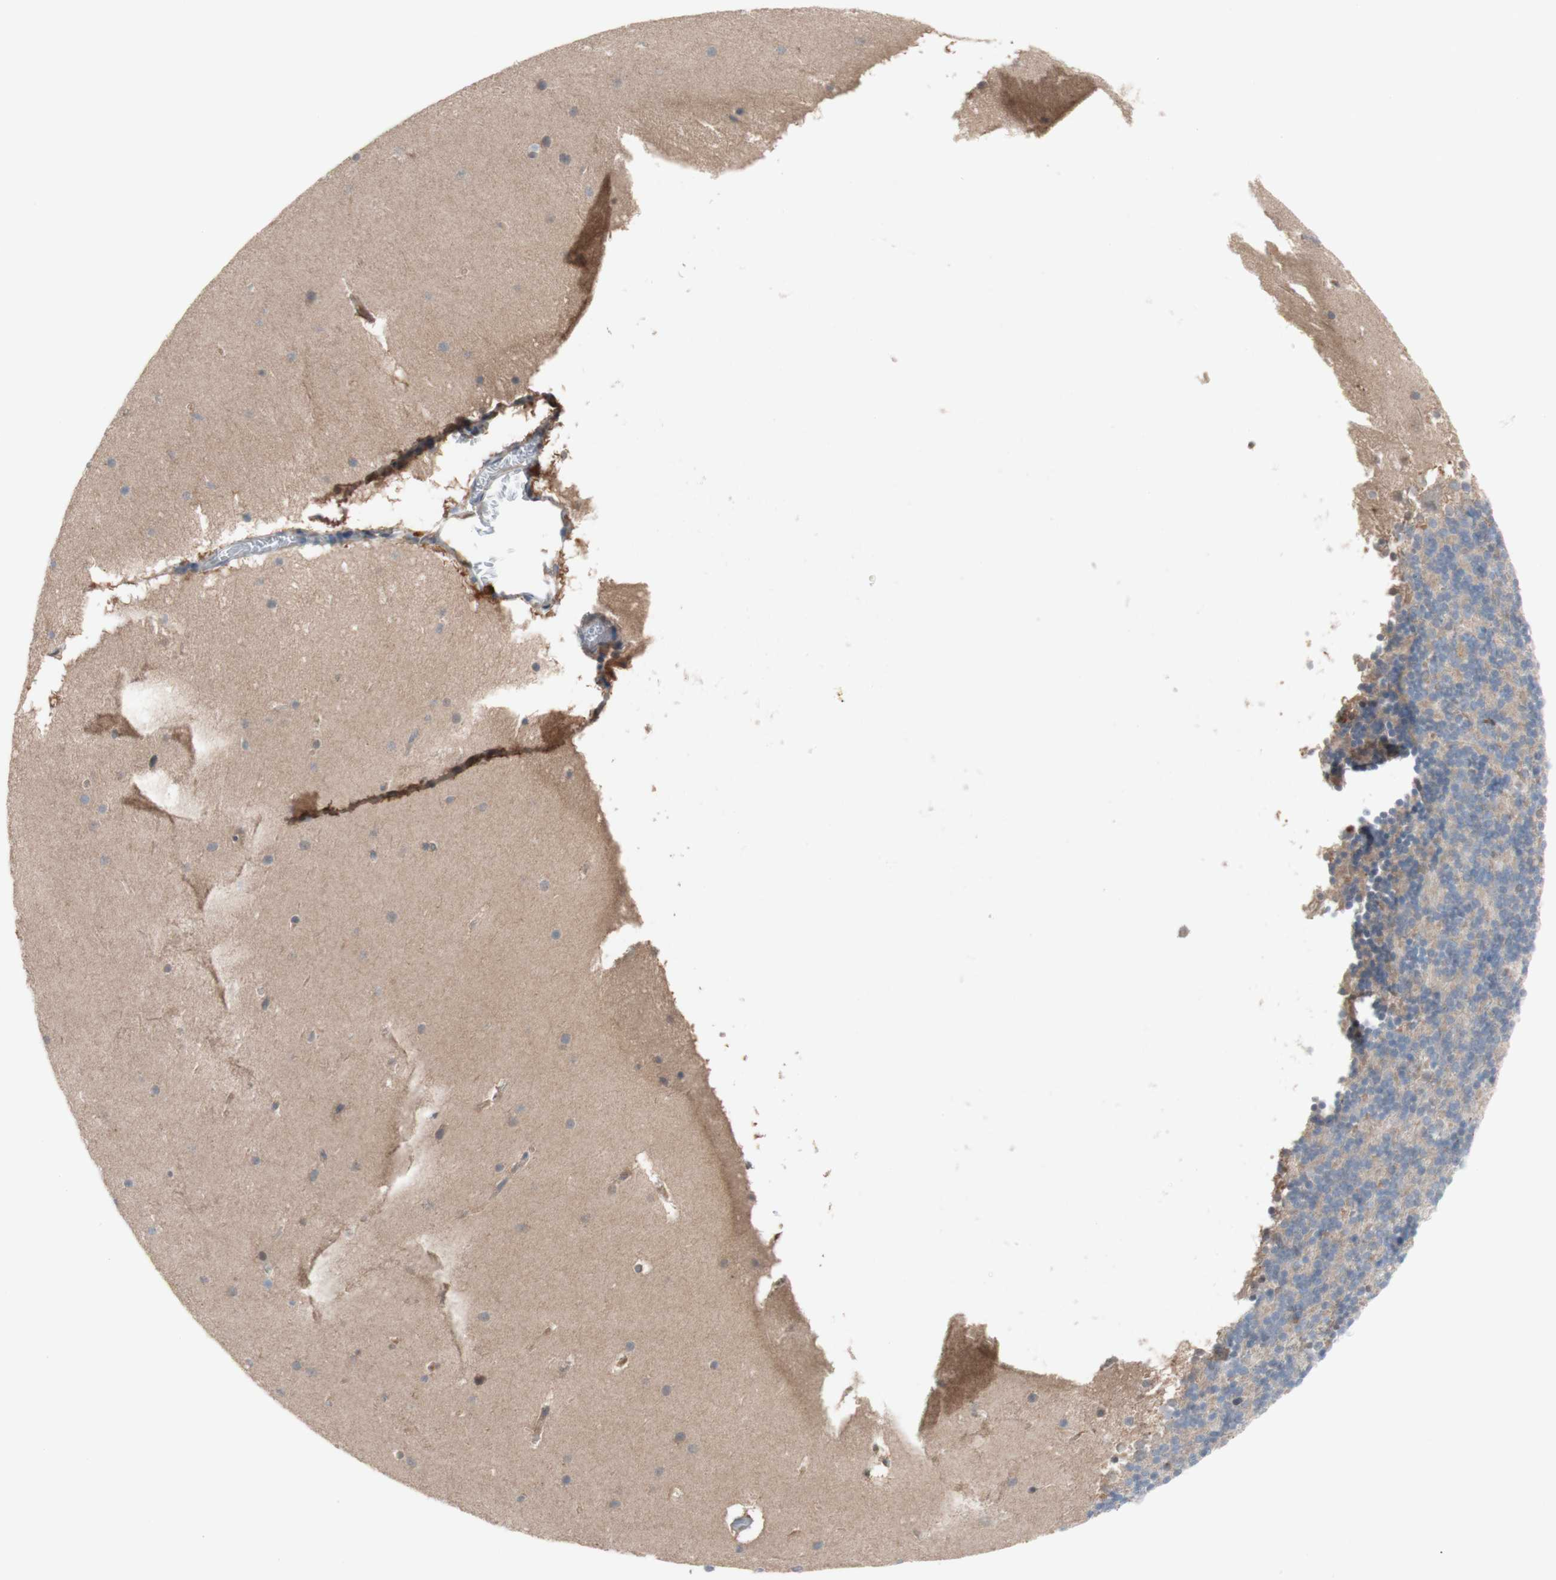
{"staining": {"intensity": "negative", "quantity": "none", "location": "none"}, "tissue": "cerebellum", "cell_type": "Cells in granular layer", "image_type": "normal", "snomed": [{"axis": "morphology", "description": "Normal tissue, NOS"}, {"axis": "topography", "description": "Cerebellum"}], "caption": "A histopathology image of cerebellum stained for a protein demonstrates no brown staining in cells in granular layer. (DAB (3,3'-diaminobenzidine) immunohistochemistry (IHC), high magnification).", "gene": "PEX2", "patient": {"sex": "female", "age": 19}}